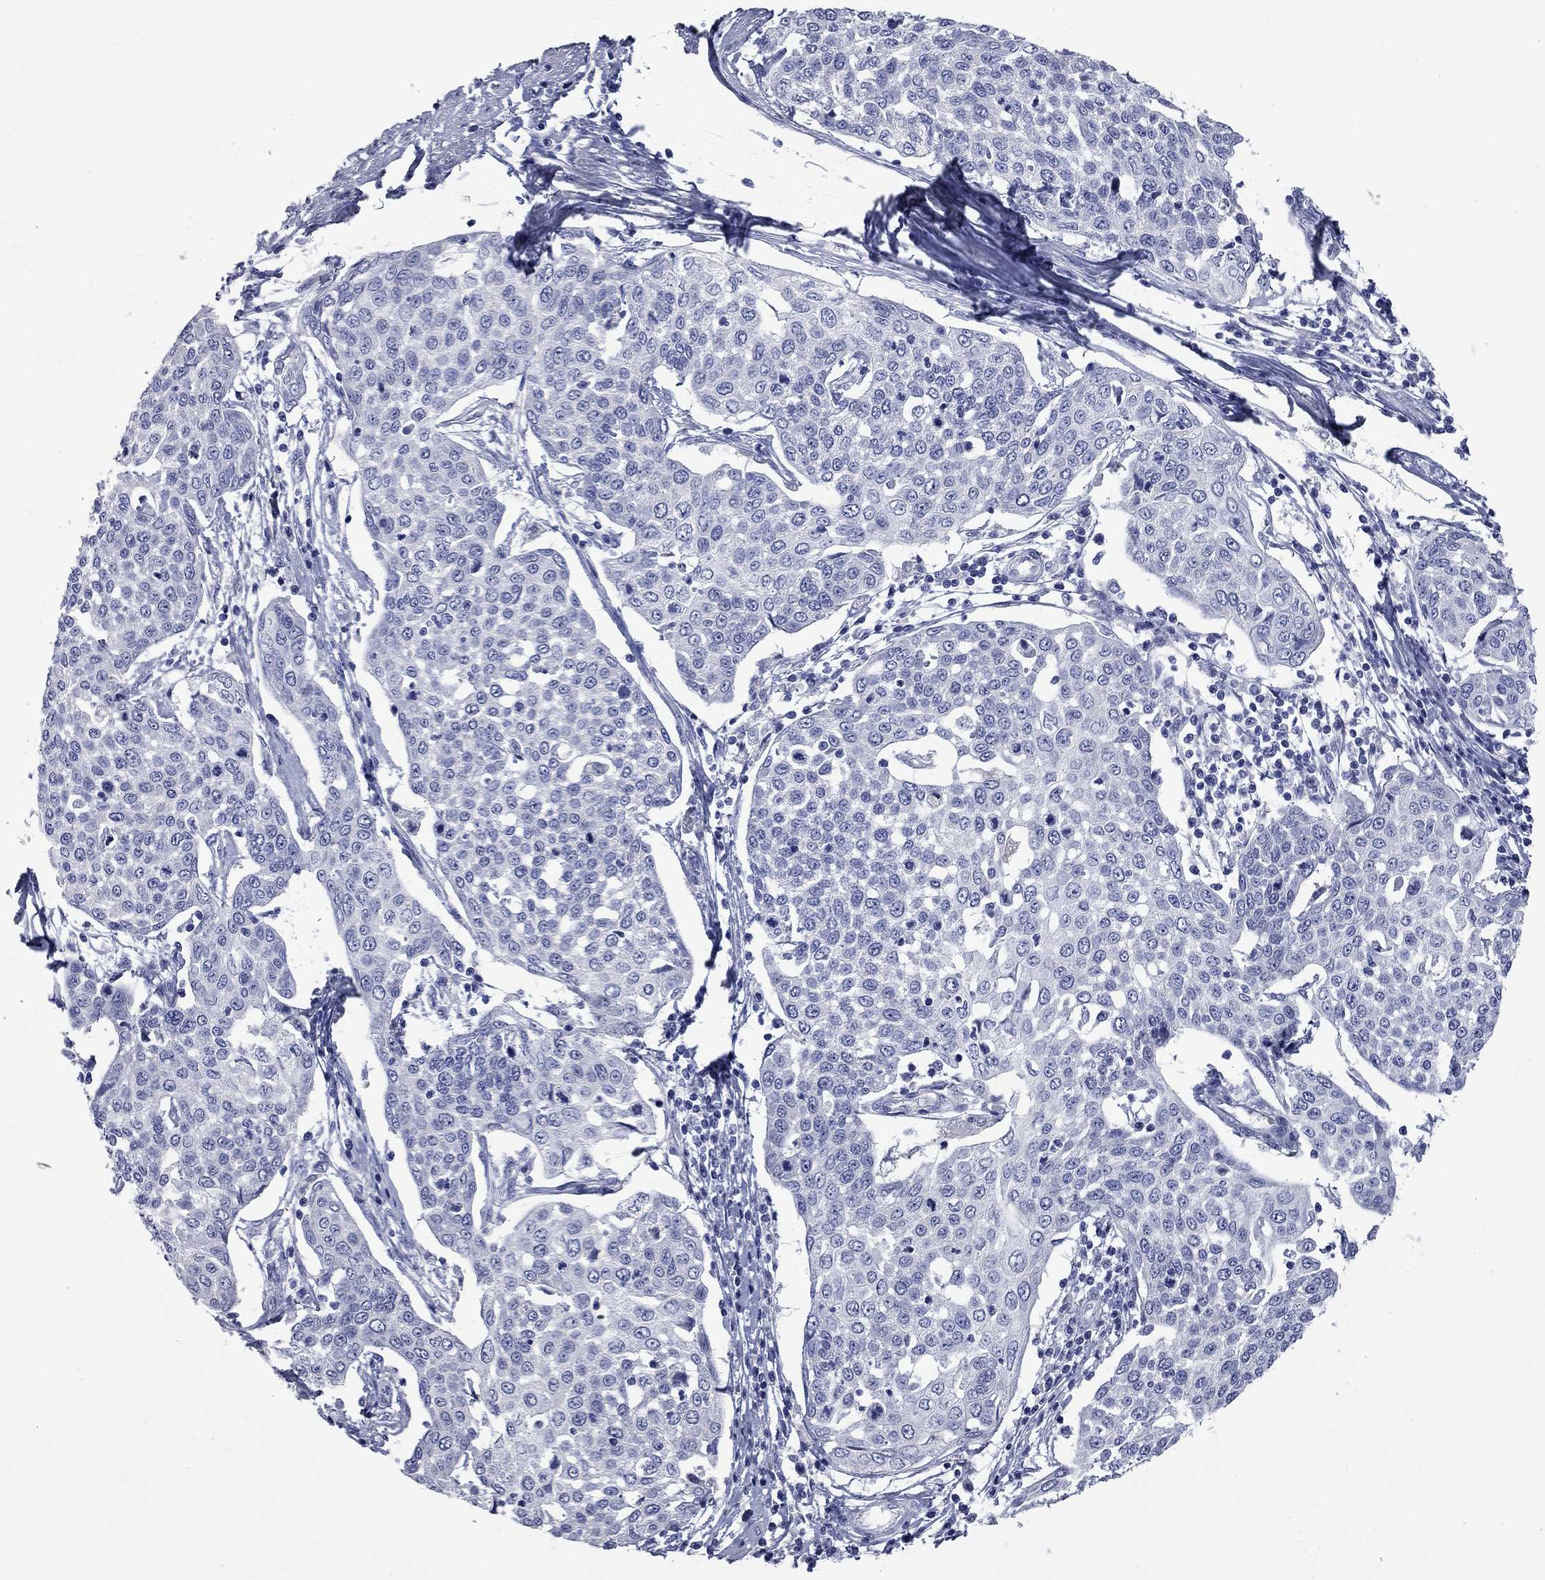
{"staining": {"intensity": "negative", "quantity": "none", "location": "none"}, "tissue": "cervical cancer", "cell_type": "Tumor cells", "image_type": "cancer", "snomed": [{"axis": "morphology", "description": "Squamous cell carcinoma, NOS"}, {"axis": "topography", "description": "Cervix"}], "caption": "Cervical cancer was stained to show a protein in brown. There is no significant staining in tumor cells.", "gene": "UNC119B", "patient": {"sex": "female", "age": 34}}